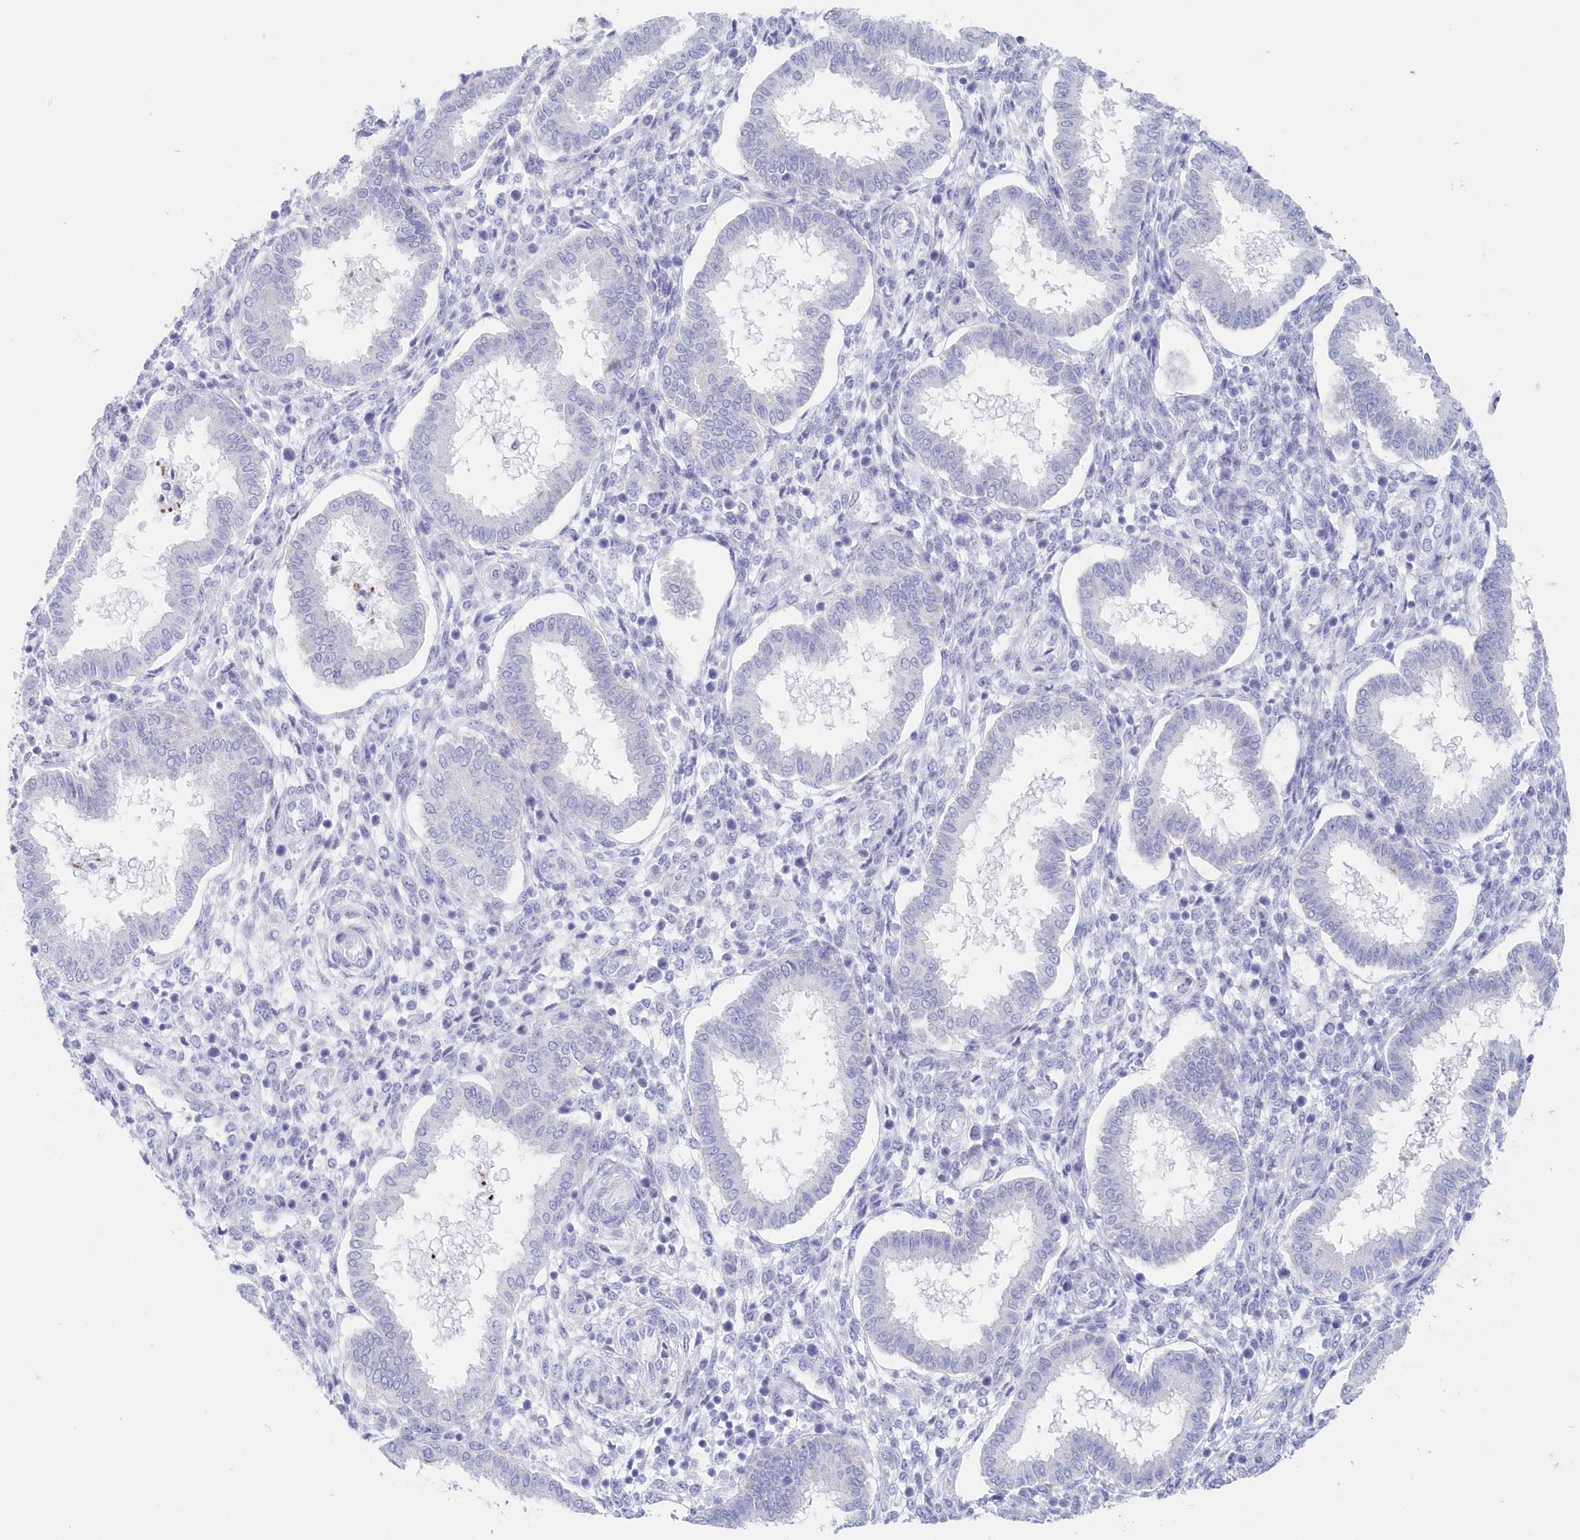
{"staining": {"intensity": "negative", "quantity": "none", "location": "none"}, "tissue": "endometrium", "cell_type": "Cells in endometrial stroma", "image_type": "normal", "snomed": [{"axis": "morphology", "description": "Normal tissue, NOS"}, {"axis": "topography", "description": "Endometrium"}], "caption": "Endometrium stained for a protein using immunohistochemistry (IHC) reveals no staining cells in endometrial stroma.", "gene": "CSNK1G2", "patient": {"sex": "female", "age": 24}}